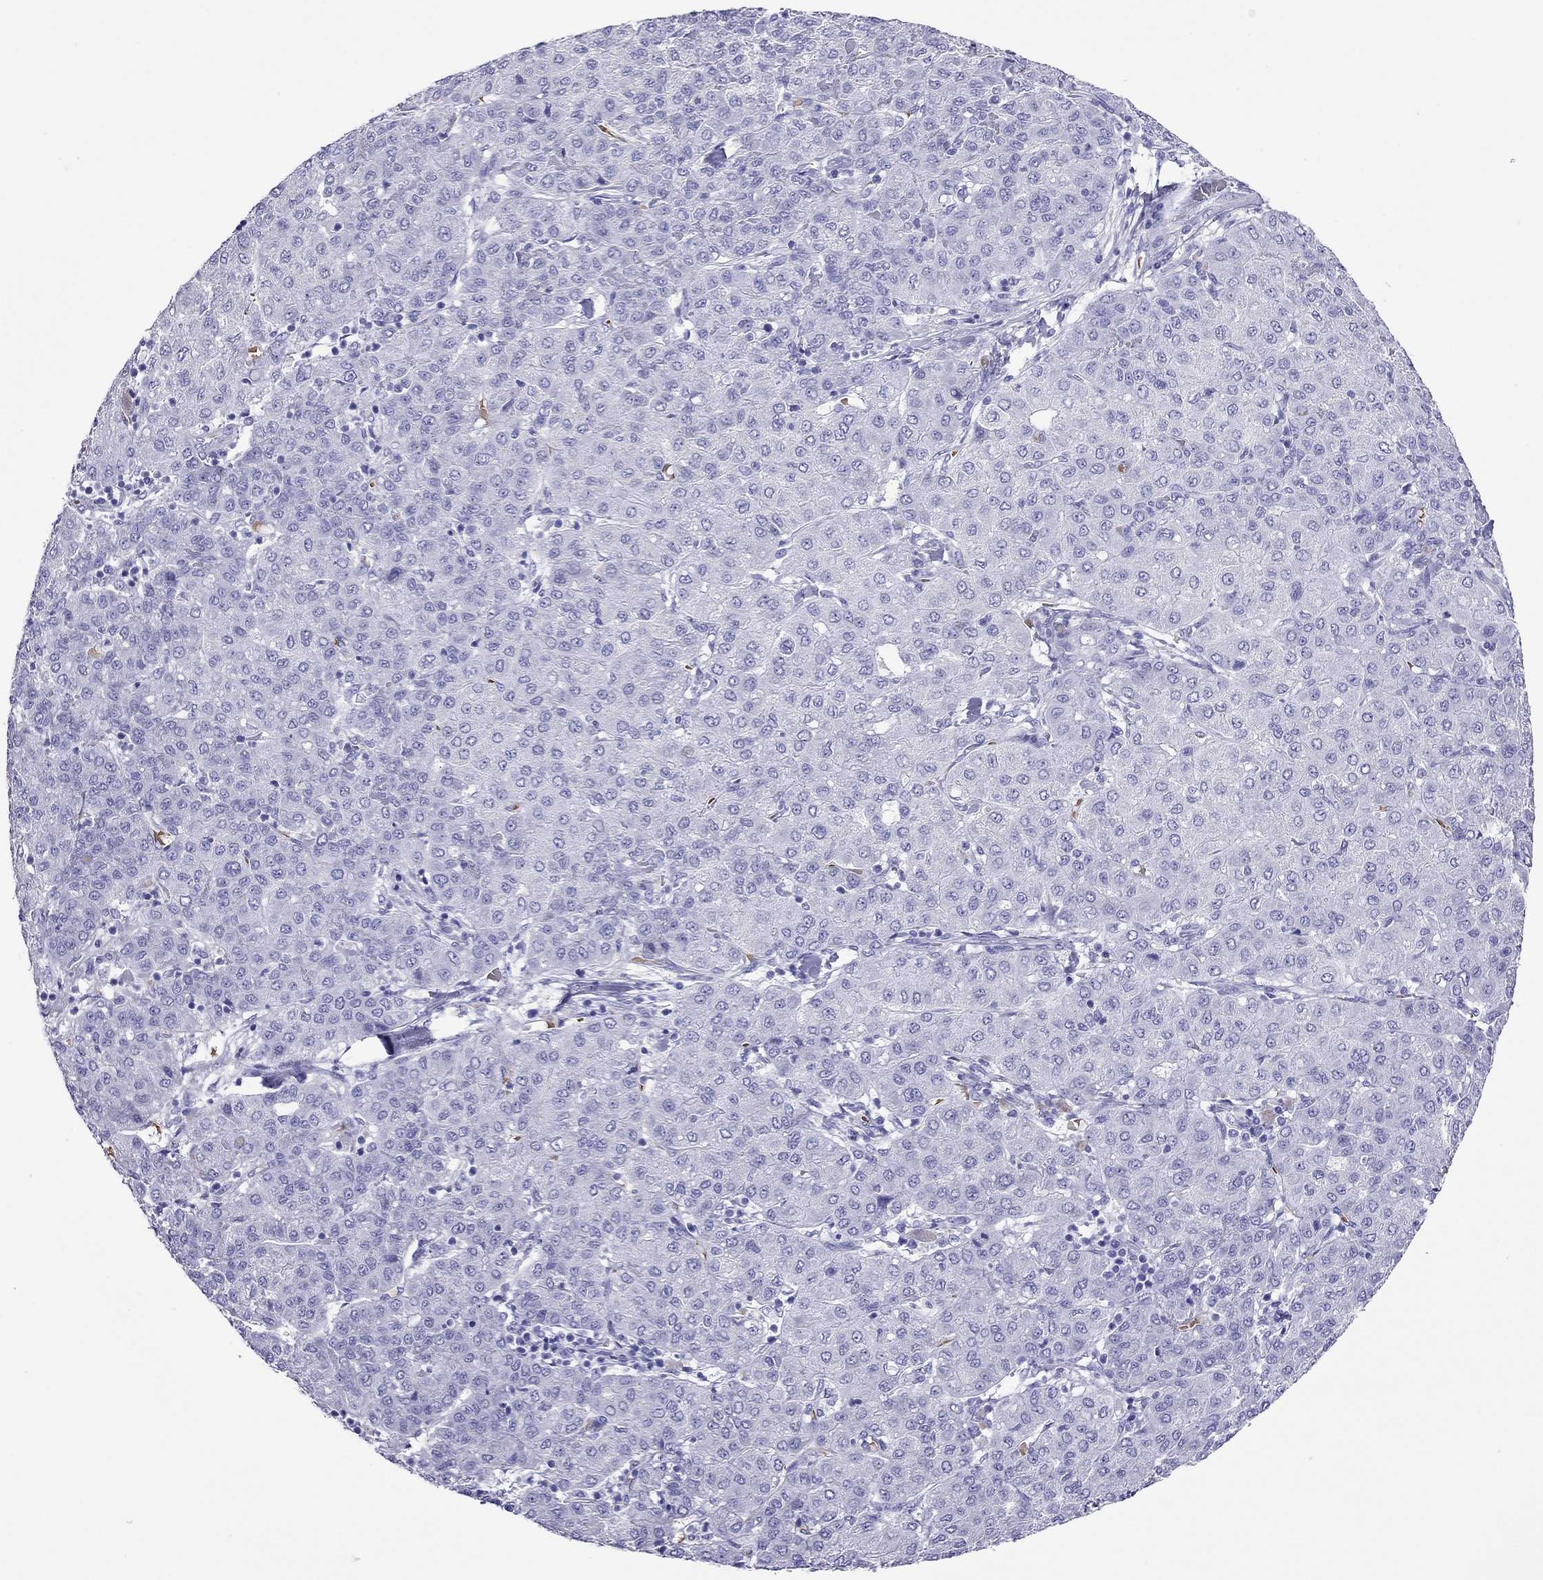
{"staining": {"intensity": "negative", "quantity": "none", "location": "none"}, "tissue": "liver cancer", "cell_type": "Tumor cells", "image_type": "cancer", "snomed": [{"axis": "morphology", "description": "Carcinoma, Hepatocellular, NOS"}, {"axis": "topography", "description": "Liver"}], "caption": "Immunohistochemistry micrograph of neoplastic tissue: liver hepatocellular carcinoma stained with DAB displays no significant protein expression in tumor cells.", "gene": "PTPRN", "patient": {"sex": "male", "age": 65}}